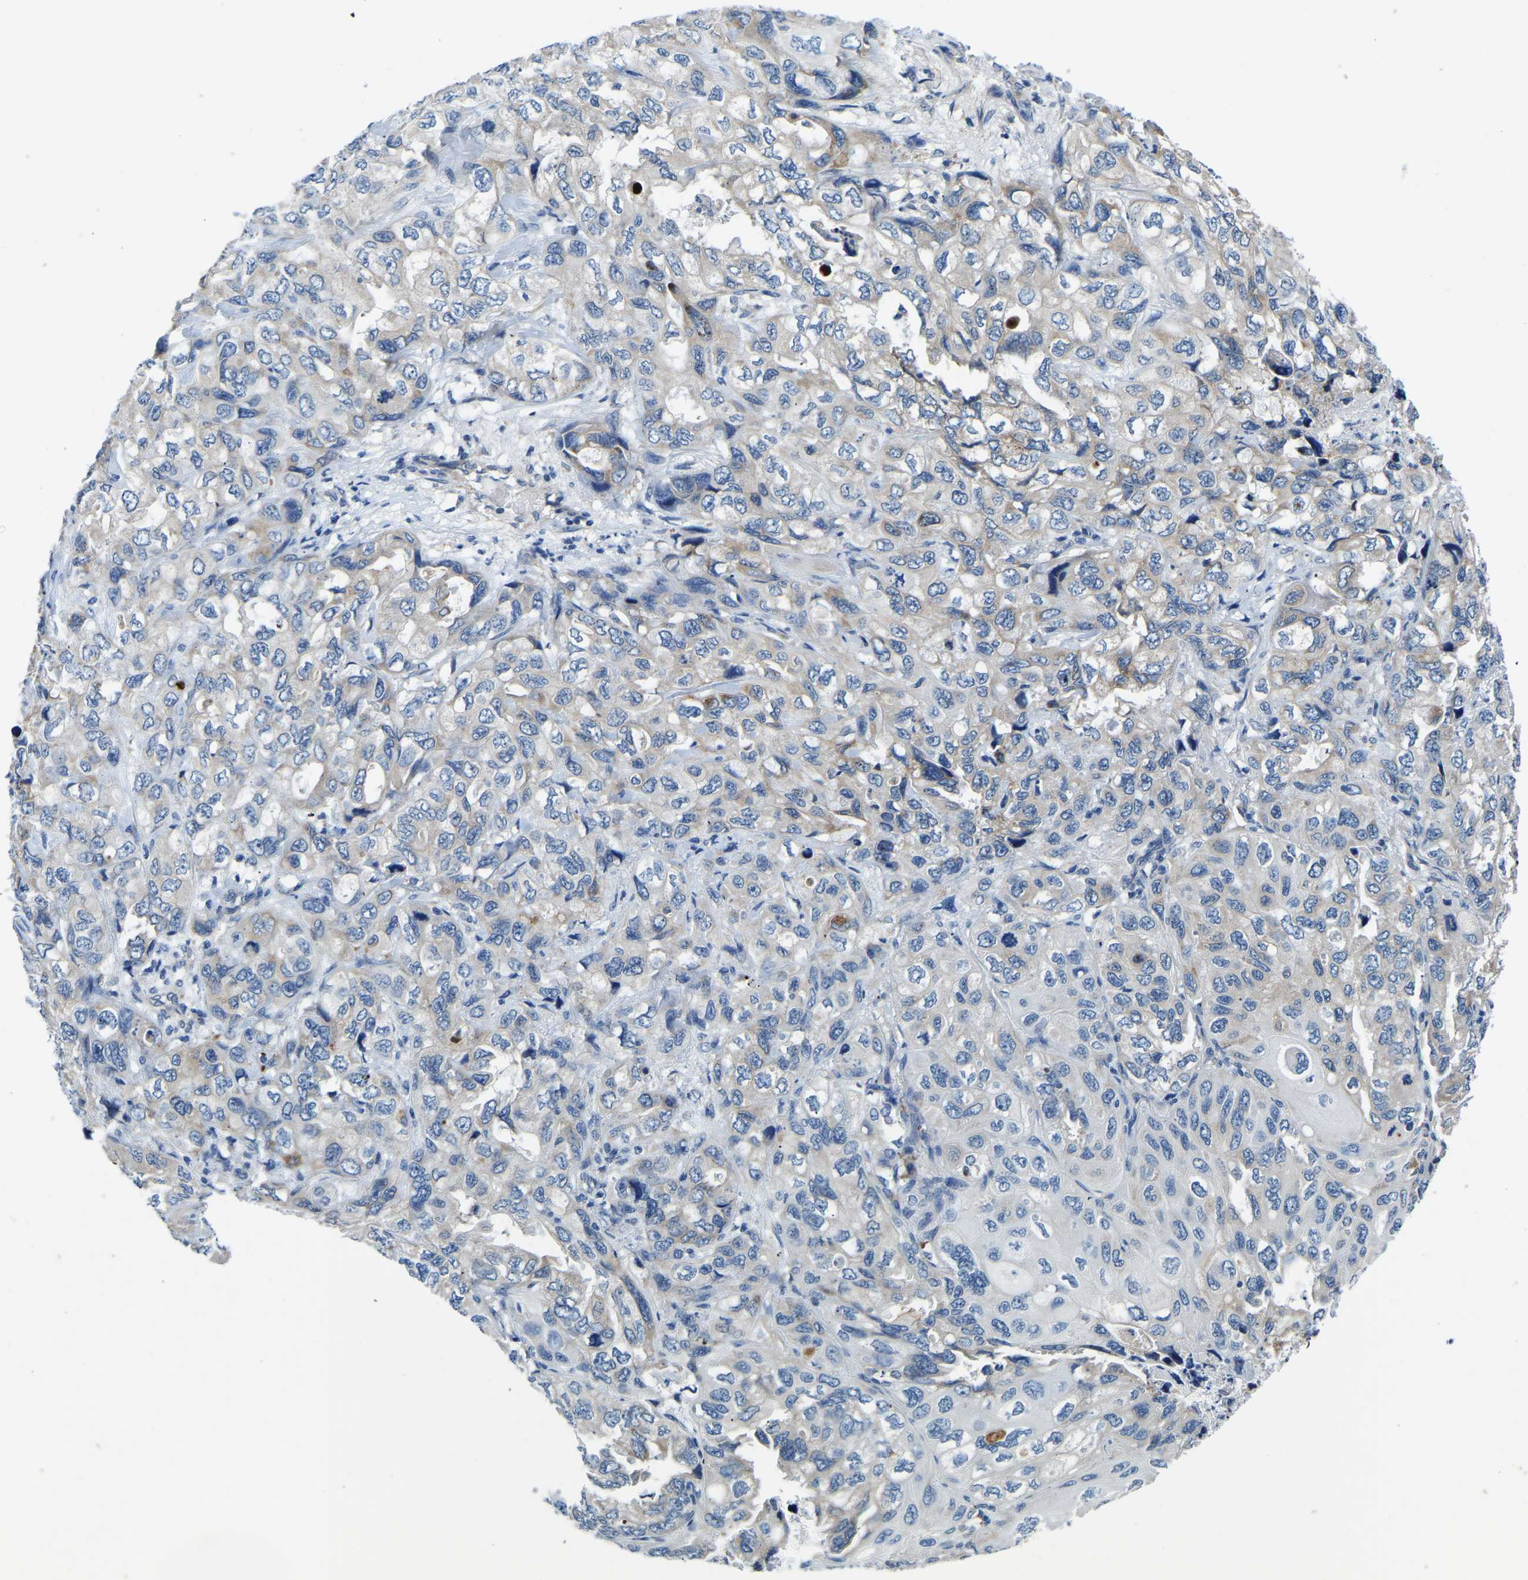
{"staining": {"intensity": "weak", "quantity": "<25%", "location": "cytoplasmic/membranous"}, "tissue": "lung cancer", "cell_type": "Tumor cells", "image_type": "cancer", "snomed": [{"axis": "morphology", "description": "Squamous cell carcinoma, NOS"}, {"axis": "topography", "description": "Lung"}], "caption": "High power microscopy image of an immunohistochemistry (IHC) image of lung squamous cell carcinoma, revealing no significant staining in tumor cells.", "gene": "LIAS", "patient": {"sex": "female", "age": 73}}